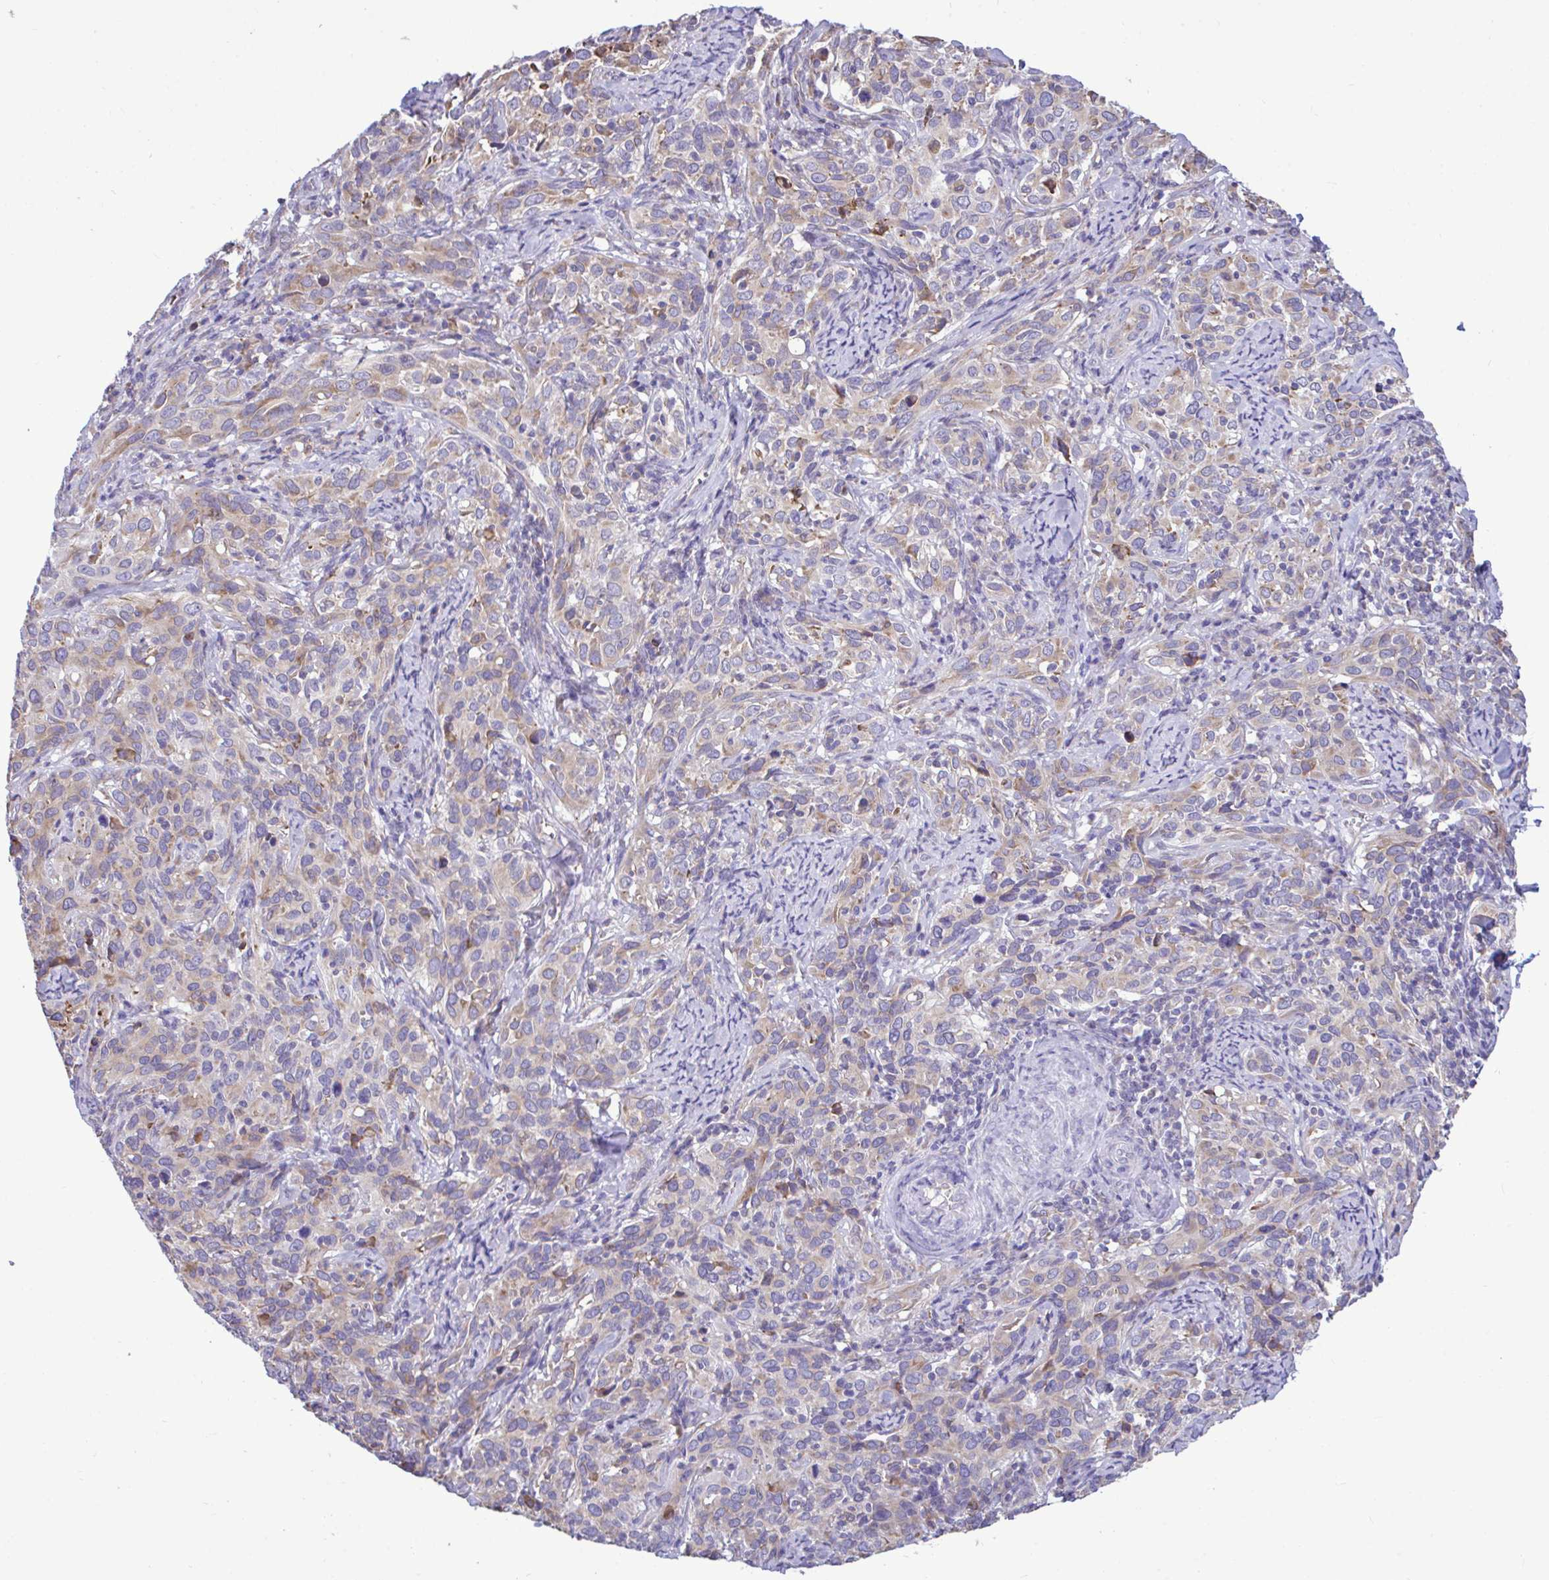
{"staining": {"intensity": "weak", "quantity": "25%-75%", "location": "cytoplasmic/membranous"}, "tissue": "cervical cancer", "cell_type": "Tumor cells", "image_type": "cancer", "snomed": [{"axis": "morphology", "description": "Squamous cell carcinoma, NOS"}, {"axis": "topography", "description": "Cervix"}], "caption": "Brown immunohistochemical staining in human cervical cancer shows weak cytoplasmic/membranous expression in approximately 25%-75% of tumor cells.", "gene": "PIGK", "patient": {"sex": "female", "age": 51}}